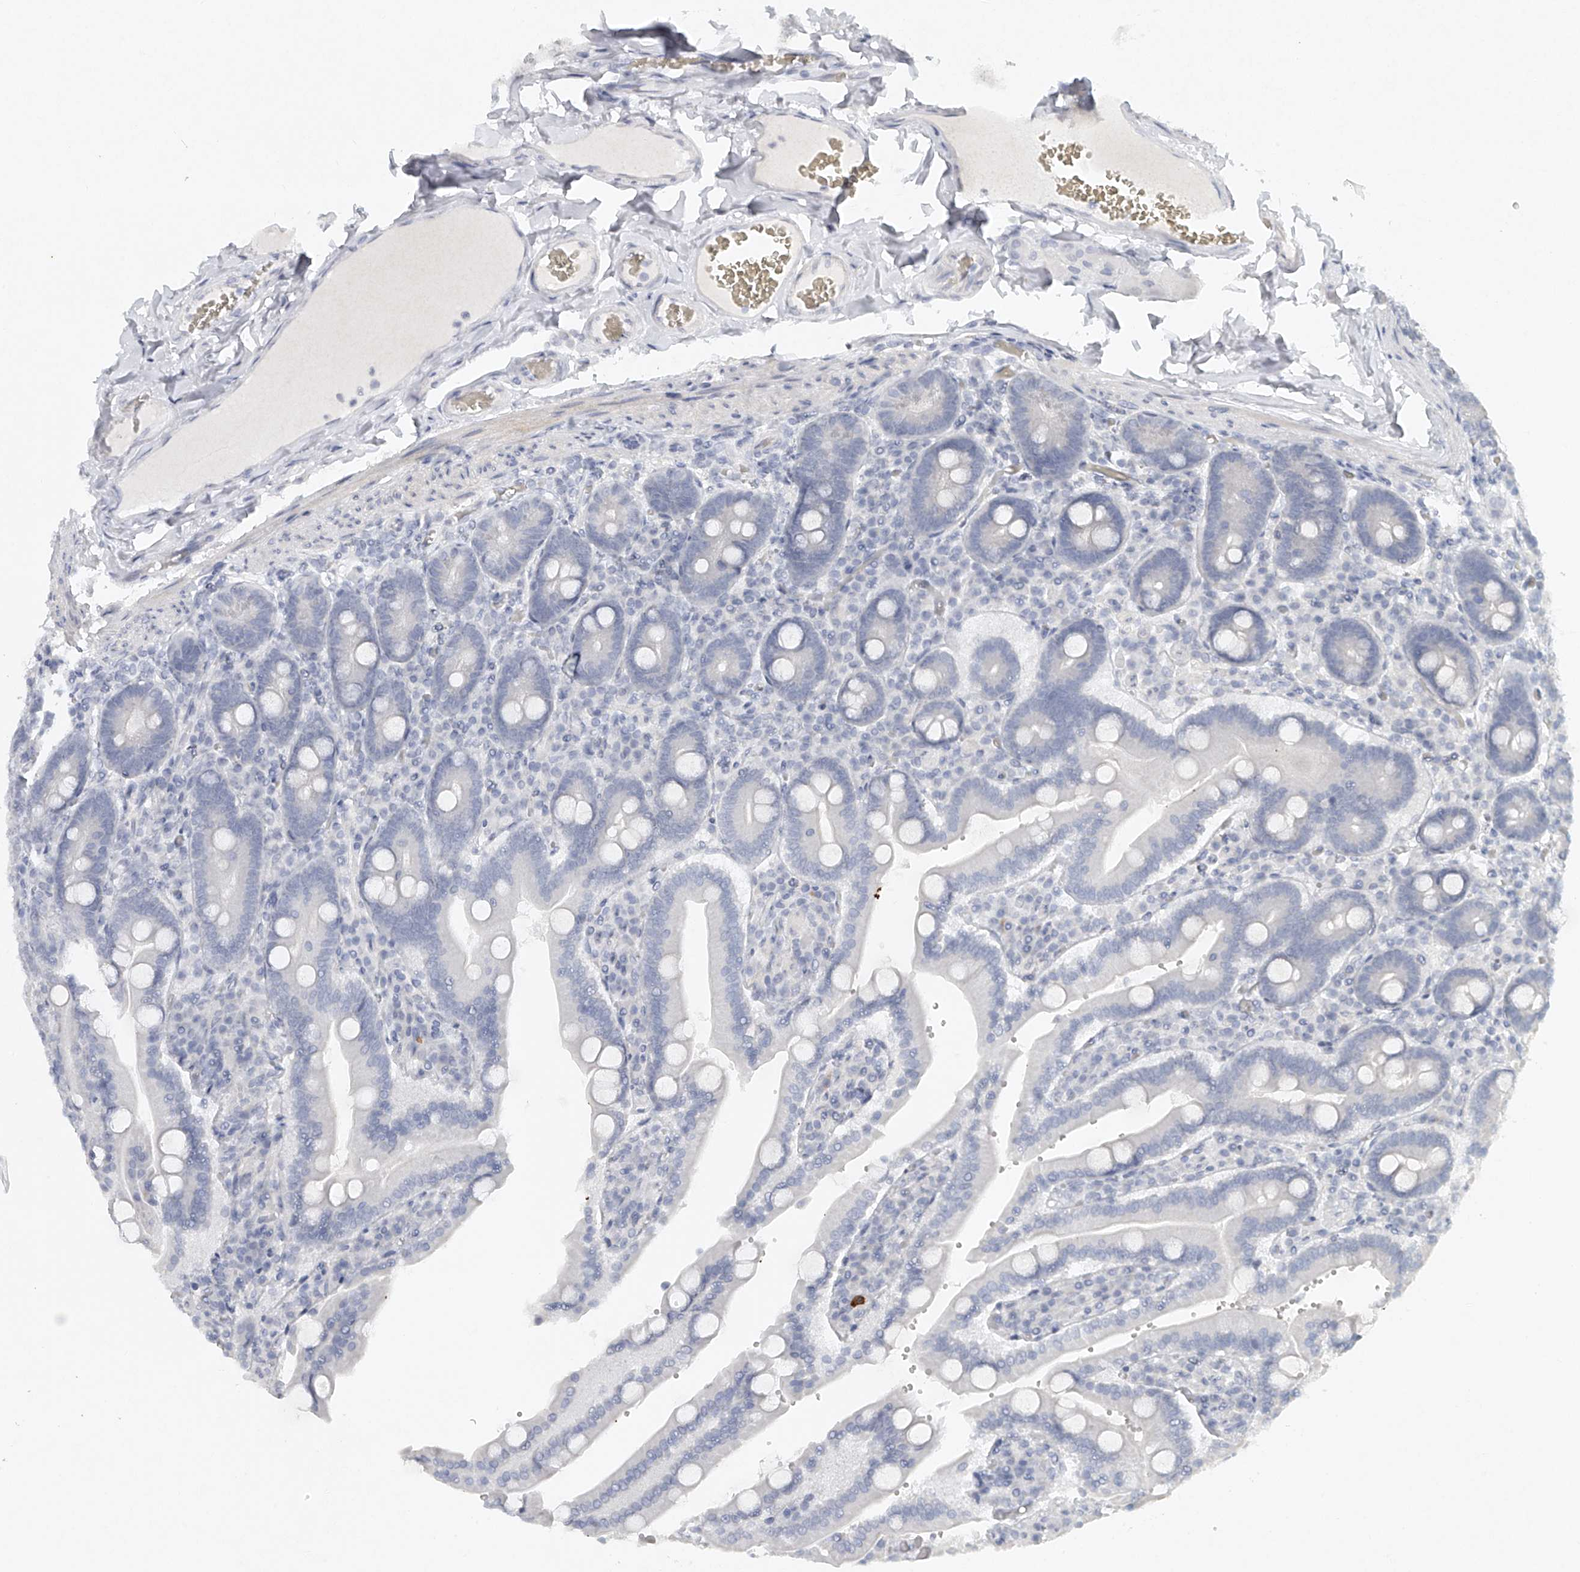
{"staining": {"intensity": "negative", "quantity": "none", "location": "none"}, "tissue": "duodenum", "cell_type": "Glandular cells", "image_type": "normal", "snomed": [{"axis": "morphology", "description": "Normal tissue, NOS"}, {"axis": "topography", "description": "Duodenum"}], "caption": "Immunohistochemistry (IHC) photomicrograph of benign human duodenum stained for a protein (brown), which reveals no staining in glandular cells. (DAB (3,3'-diaminobenzidine) IHC with hematoxylin counter stain).", "gene": "FAT2", "patient": {"sex": "female", "age": 62}}